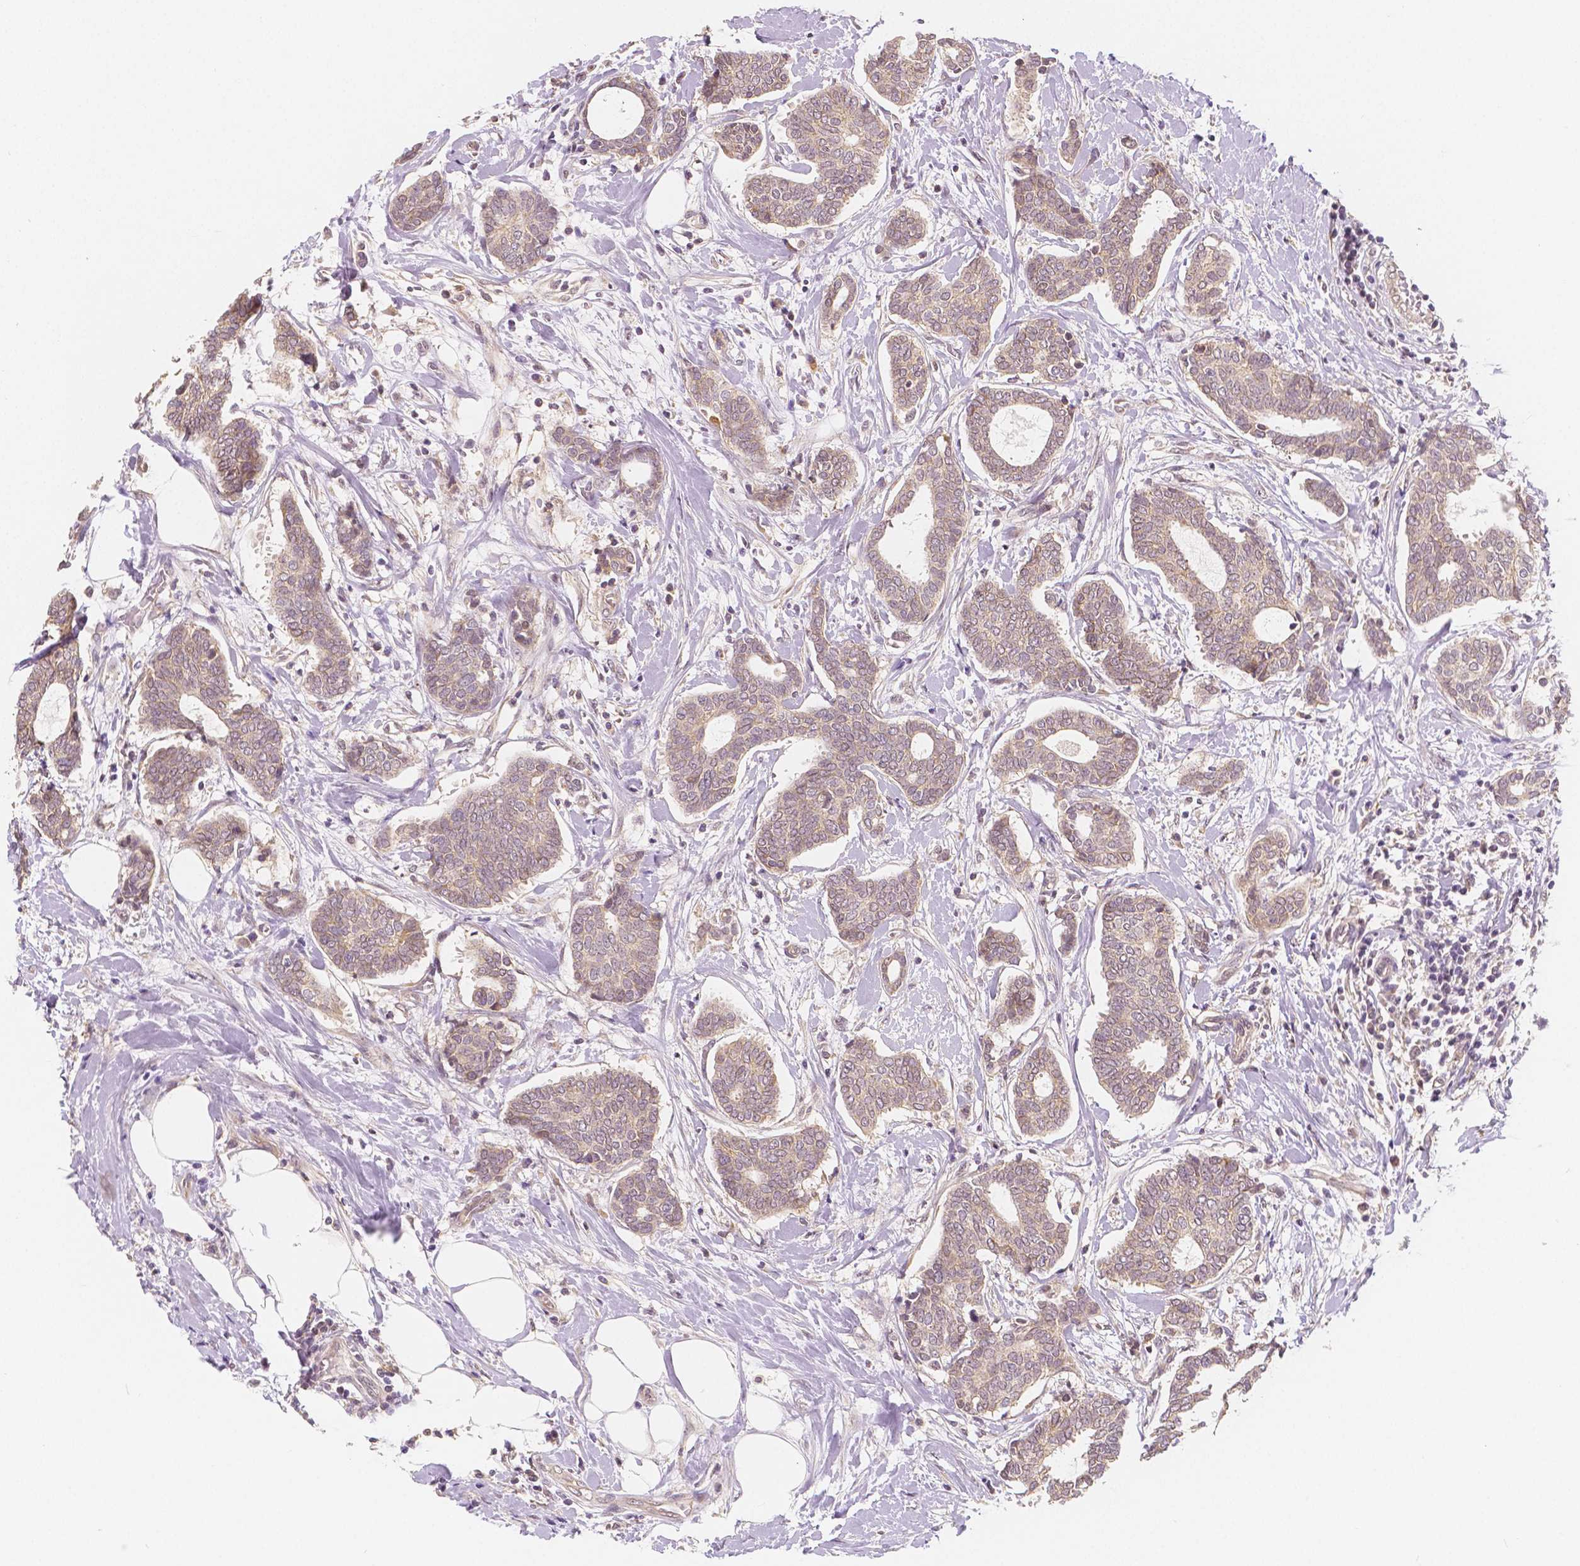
{"staining": {"intensity": "weak", "quantity": ">75%", "location": "cytoplasmic/membranous"}, "tissue": "breast cancer", "cell_type": "Tumor cells", "image_type": "cancer", "snomed": [{"axis": "morphology", "description": "Intraductal carcinoma, in situ"}, {"axis": "morphology", "description": "Duct carcinoma"}, {"axis": "morphology", "description": "Lobular carcinoma, in situ"}, {"axis": "topography", "description": "Breast"}], "caption": "Protein staining of breast cancer (lobular carcinoma in situ) tissue shows weak cytoplasmic/membranous expression in about >75% of tumor cells.", "gene": "SNX12", "patient": {"sex": "female", "age": 44}}